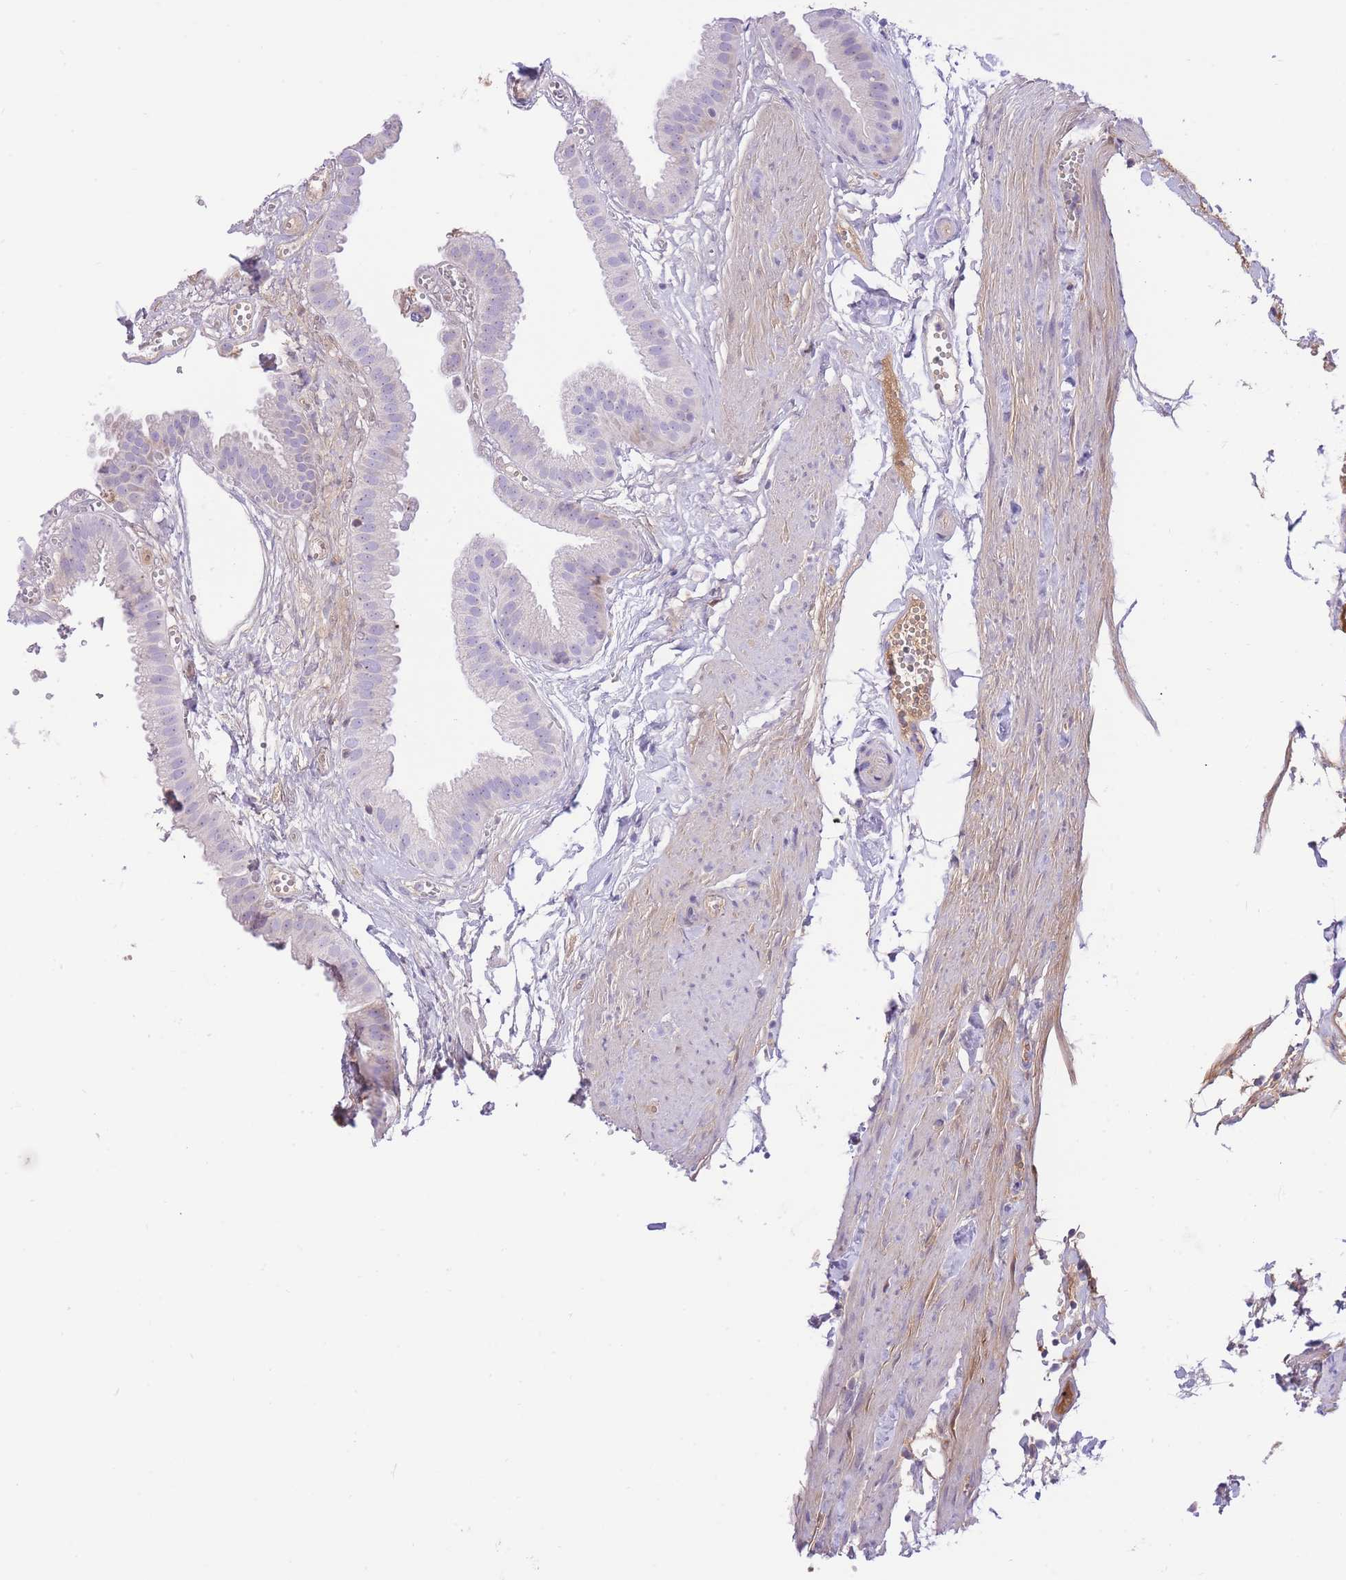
{"staining": {"intensity": "negative", "quantity": "none", "location": "none"}, "tissue": "gallbladder", "cell_type": "Glandular cells", "image_type": "normal", "snomed": [{"axis": "morphology", "description": "Normal tissue, NOS"}, {"axis": "topography", "description": "Gallbladder"}], "caption": "Immunohistochemistry histopathology image of unremarkable gallbladder: gallbladder stained with DAB (3,3'-diaminobenzidine) reveals no significant protein positivity in glandular cells.", "gene": "HRG", "patient": {"sex": "female", "age": 61}}